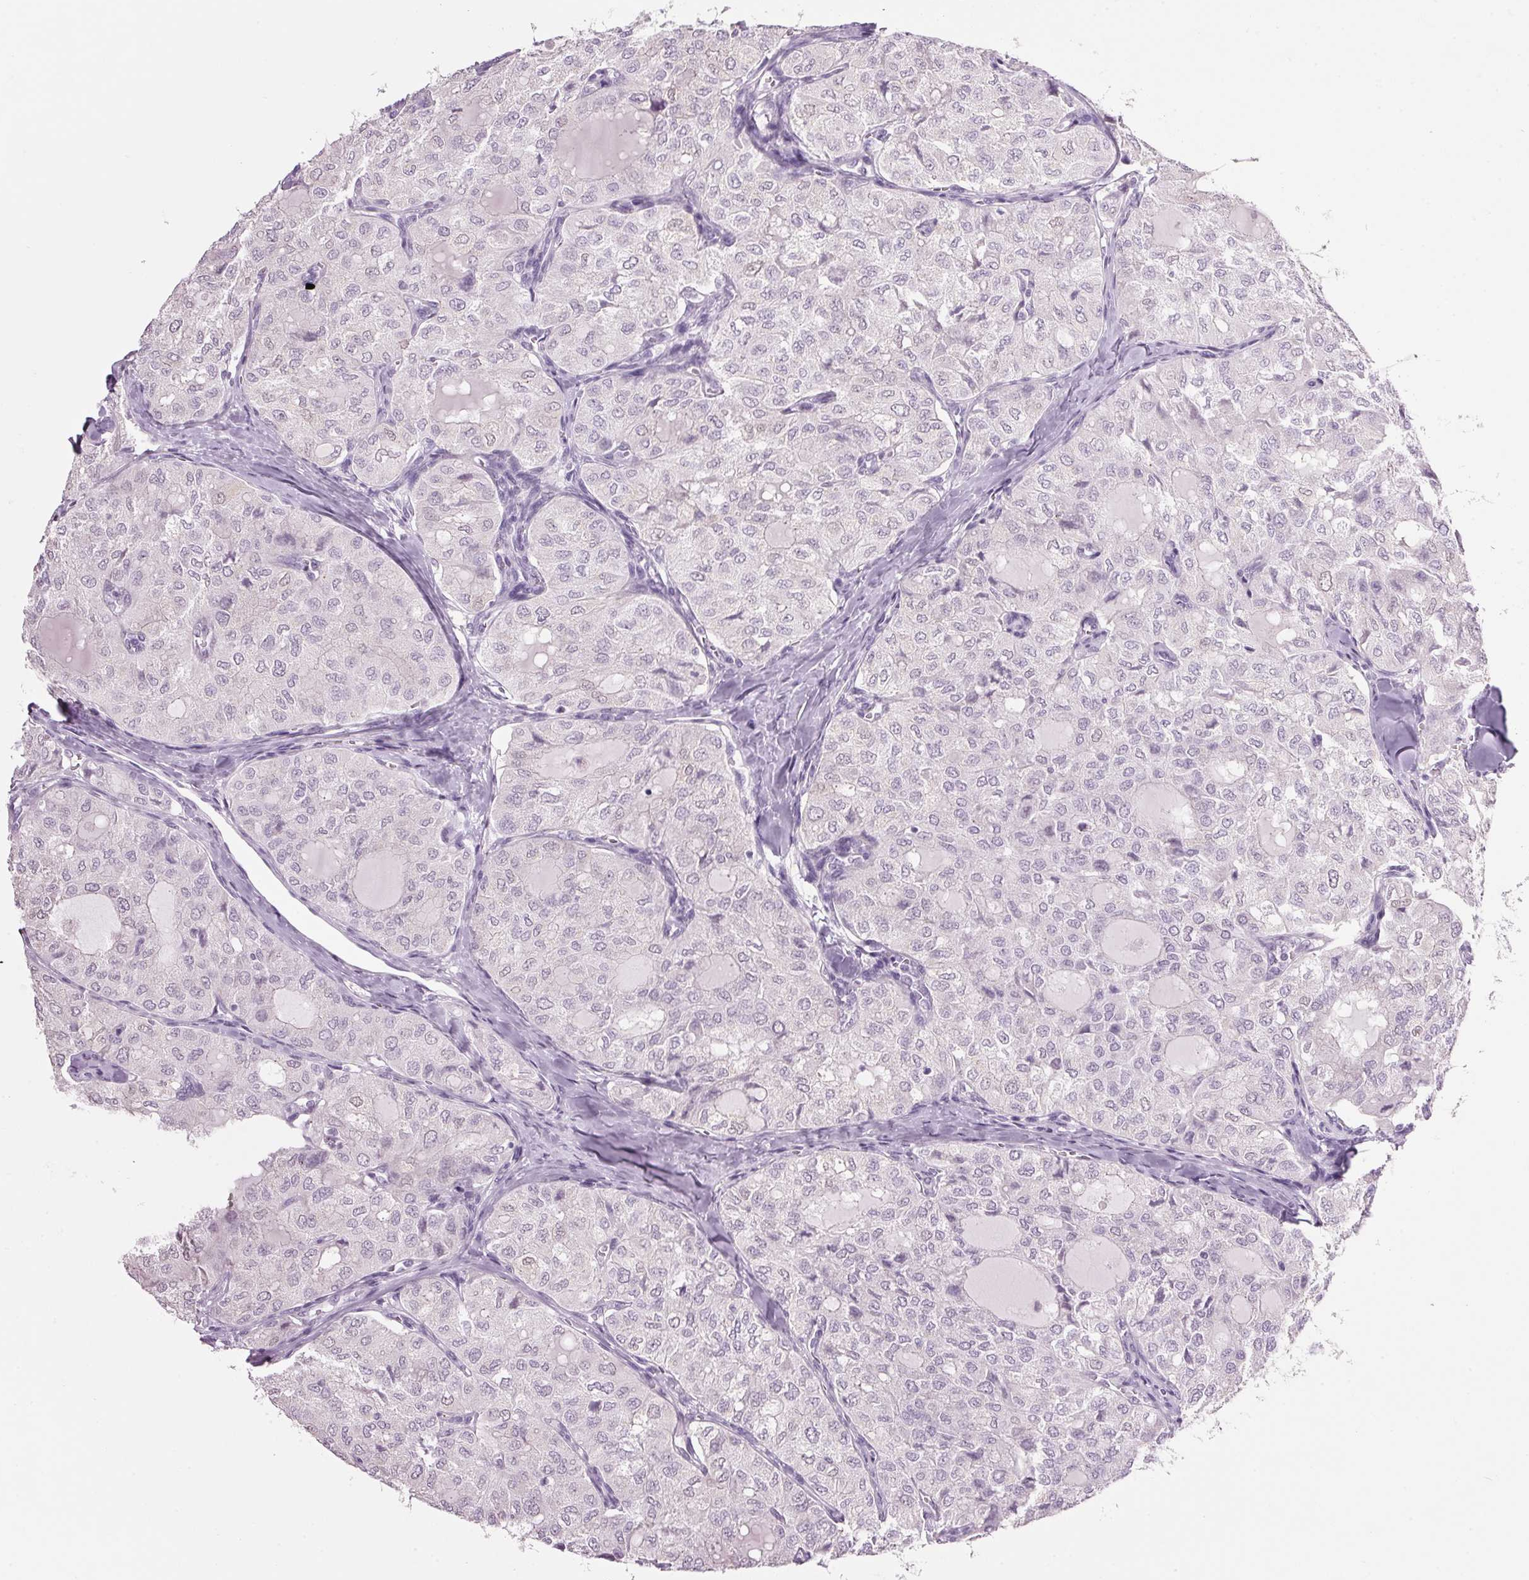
{"staining": {"intensity": "negative", "quantity": "none", "location": "none"}, "tissue": "thyroid cancer", "cell_type": "Tumor cells", "image_type": "cancer", "snomed": [{"axis": "morphology", "description": "Follicular adenoma carcinoma, NOS"}, {"axis": "topography", "description": "Thyroid gland"}], "caption": "Tumor cells are negative for brown protein staining in thyroid cancer (follicular adenoma carcinoma).", "gene": "PPP1R1A", "patient": {"sex": "male", "age": 75}}